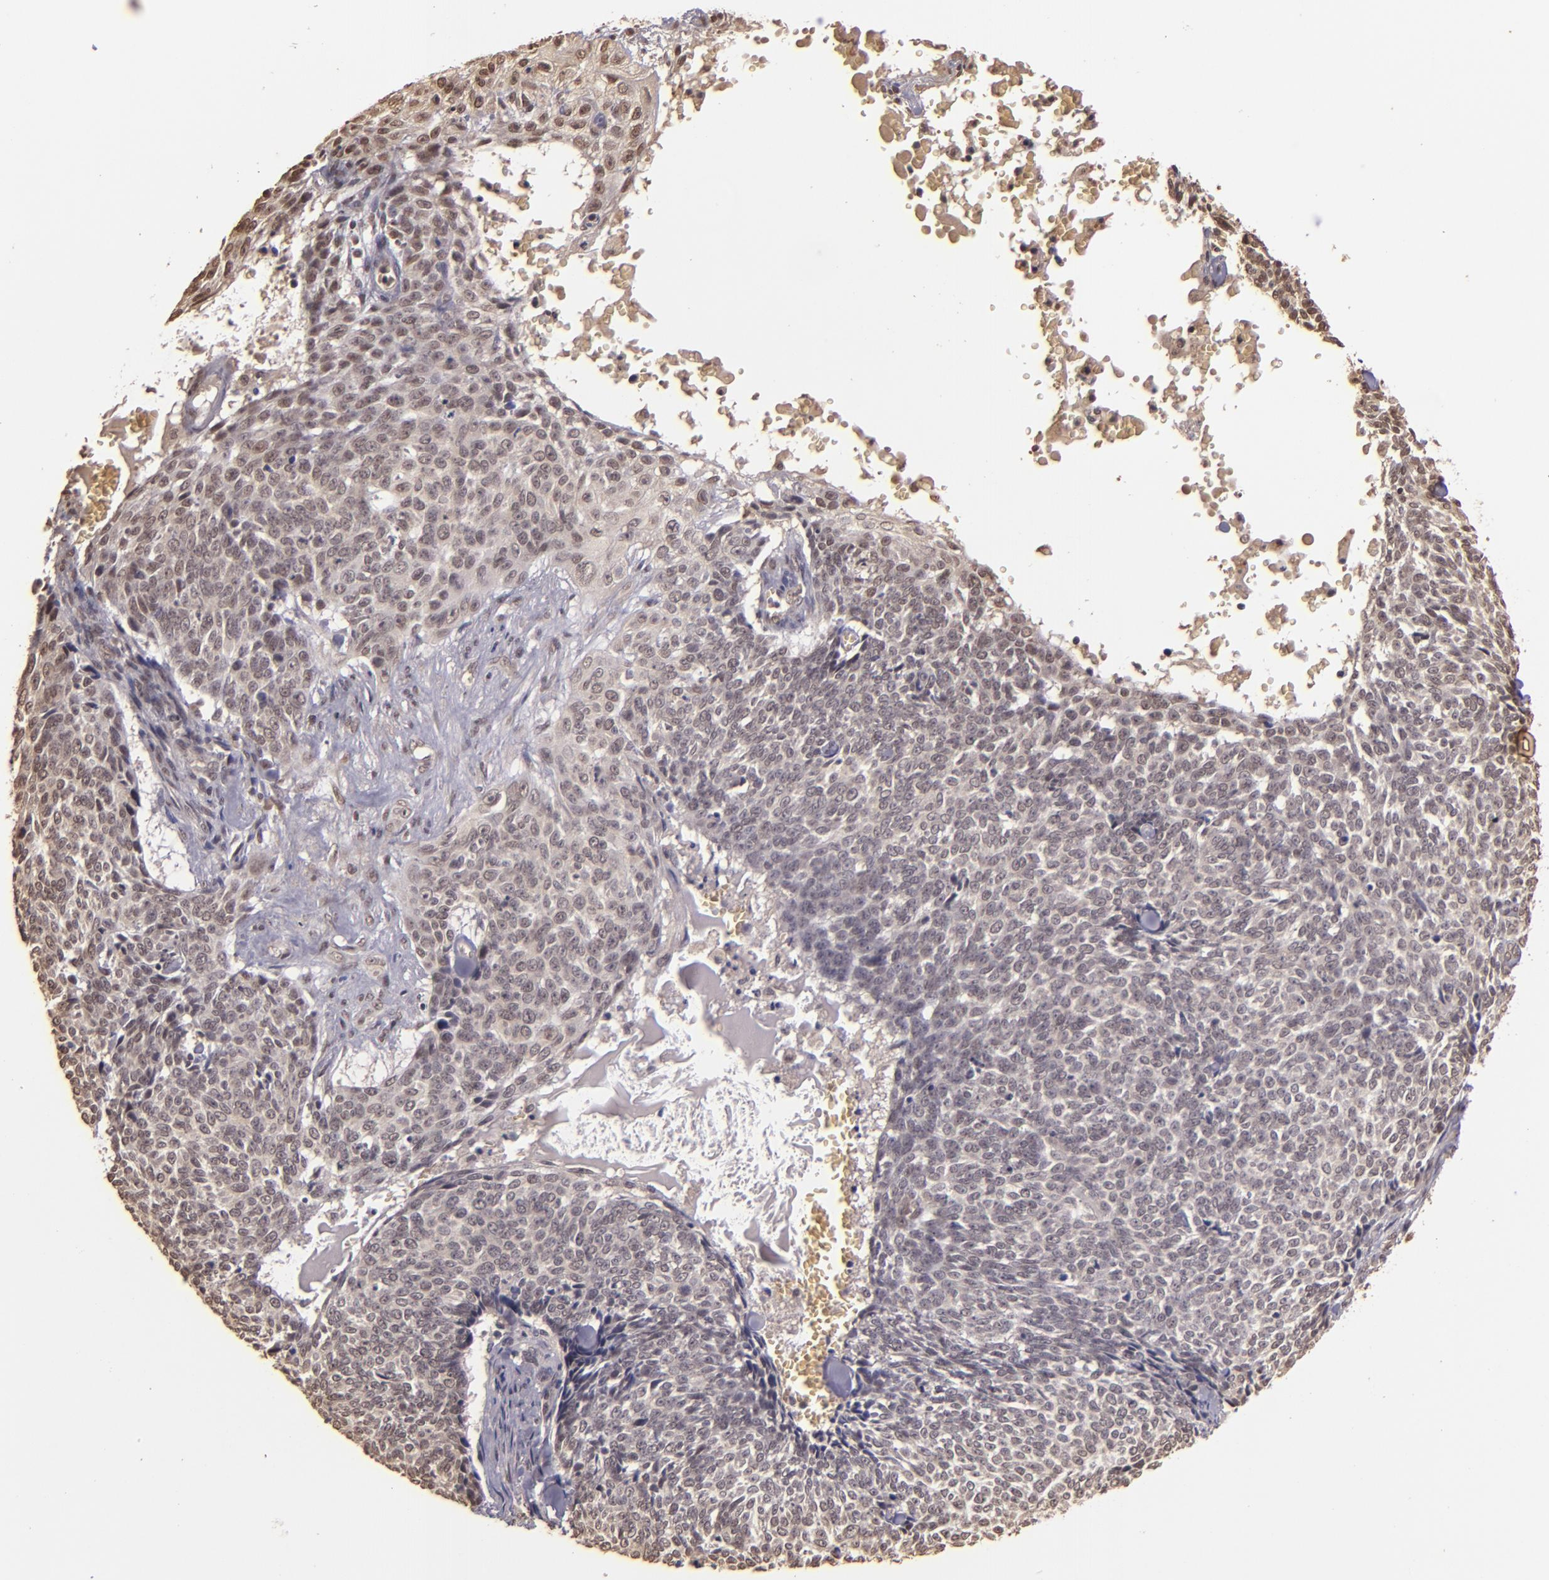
{"staining": {"intensity": "negative", "quantity": "none", "location": "none"}, "tissue": "skin cancer", "cell_type": "Tumor cells", "image_type": "cancer", "snomed": [{"axis": "morphology", "description": "Basal cell carcinoma"}, {"axis": "topography", "description": "Skin"}], "caption": "Micrograph shows no protein expression in tumor cells of skin cancer tissue.", "gene": "CUL1", "patient": {"sex": "female", "age": 89}}